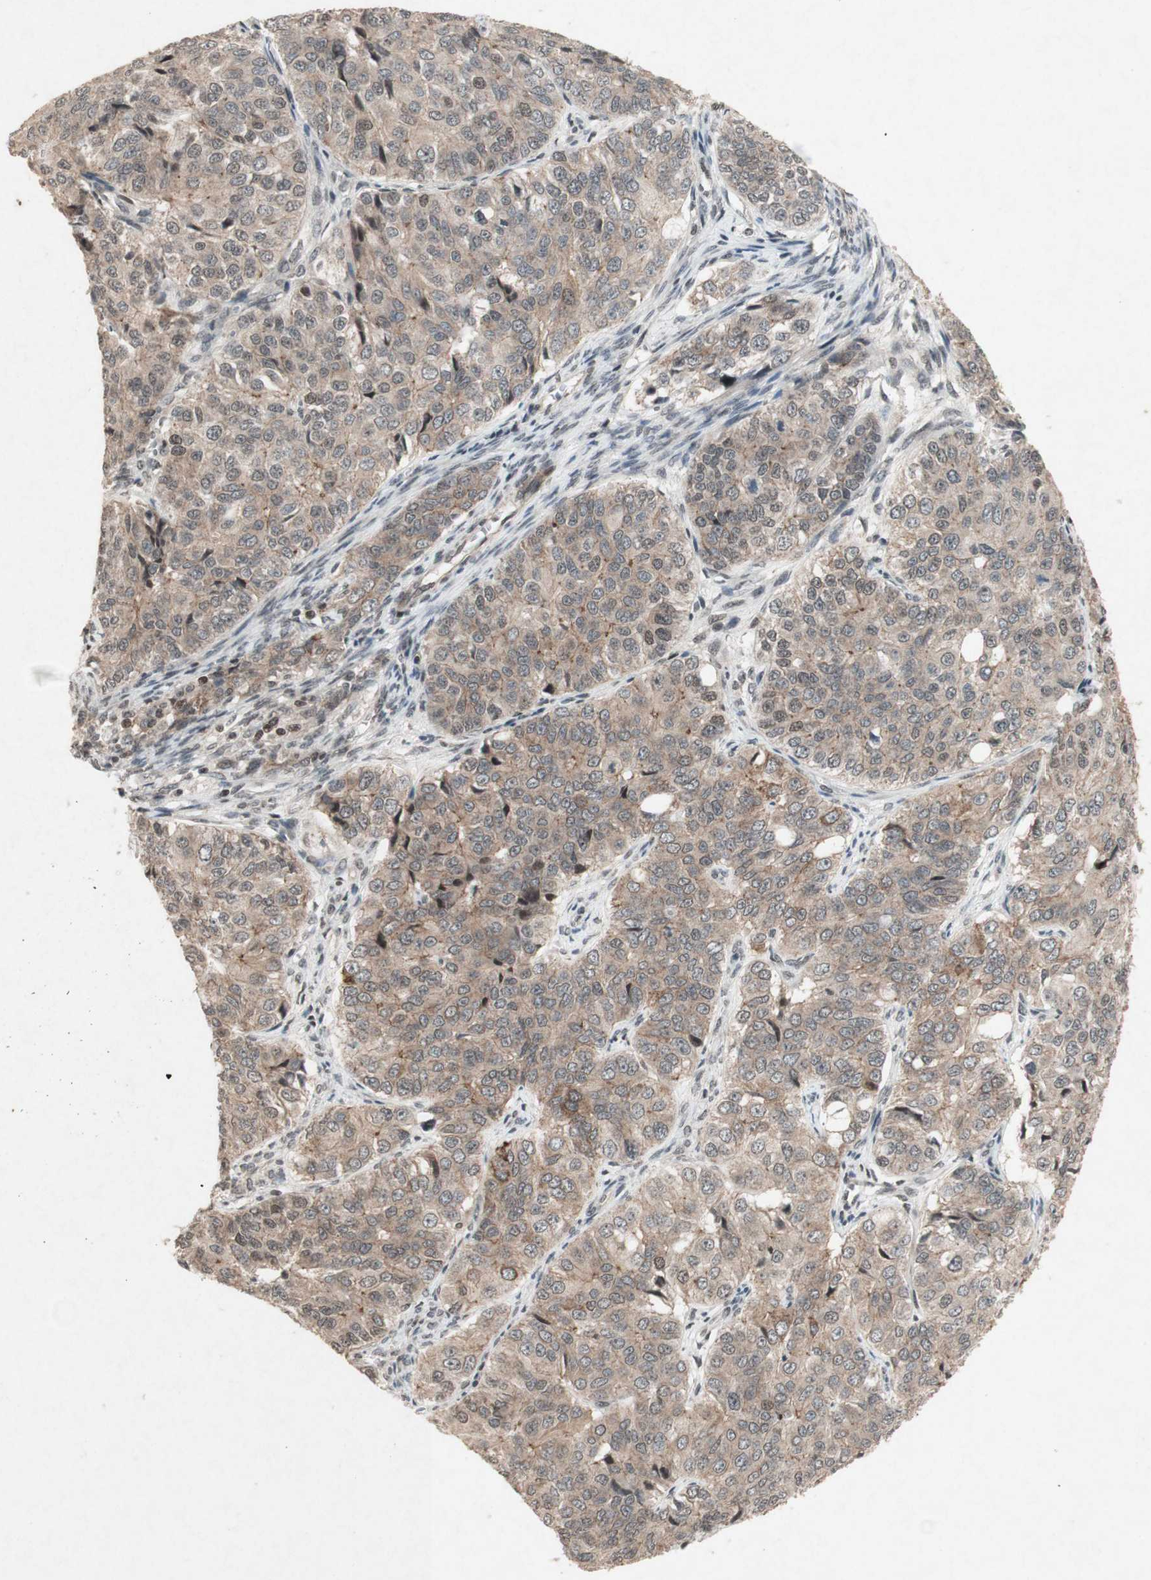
{"staining": {"intensity": "weak", "quantity": ">75%", "location": "cytoplasmic/membranous"}, "tissue": "ovarian cancer", "cell_type": "Tumor cells", "image_type": "cancer", "snomed": [{"axis": "morphology", "description": "Carcinoma, endometroid"}, {"axis": "topography", "description": "Ovary"}], "caption": "Ovarian cancer (endometroid carcinoma) was stained to show a protein in brown. There is low levels of weak cytoplasmic/membranous positivity in about >75% of tumor cells.", "gene": "PLXNA1", "patient": {"sex": "female", "age": 51}}